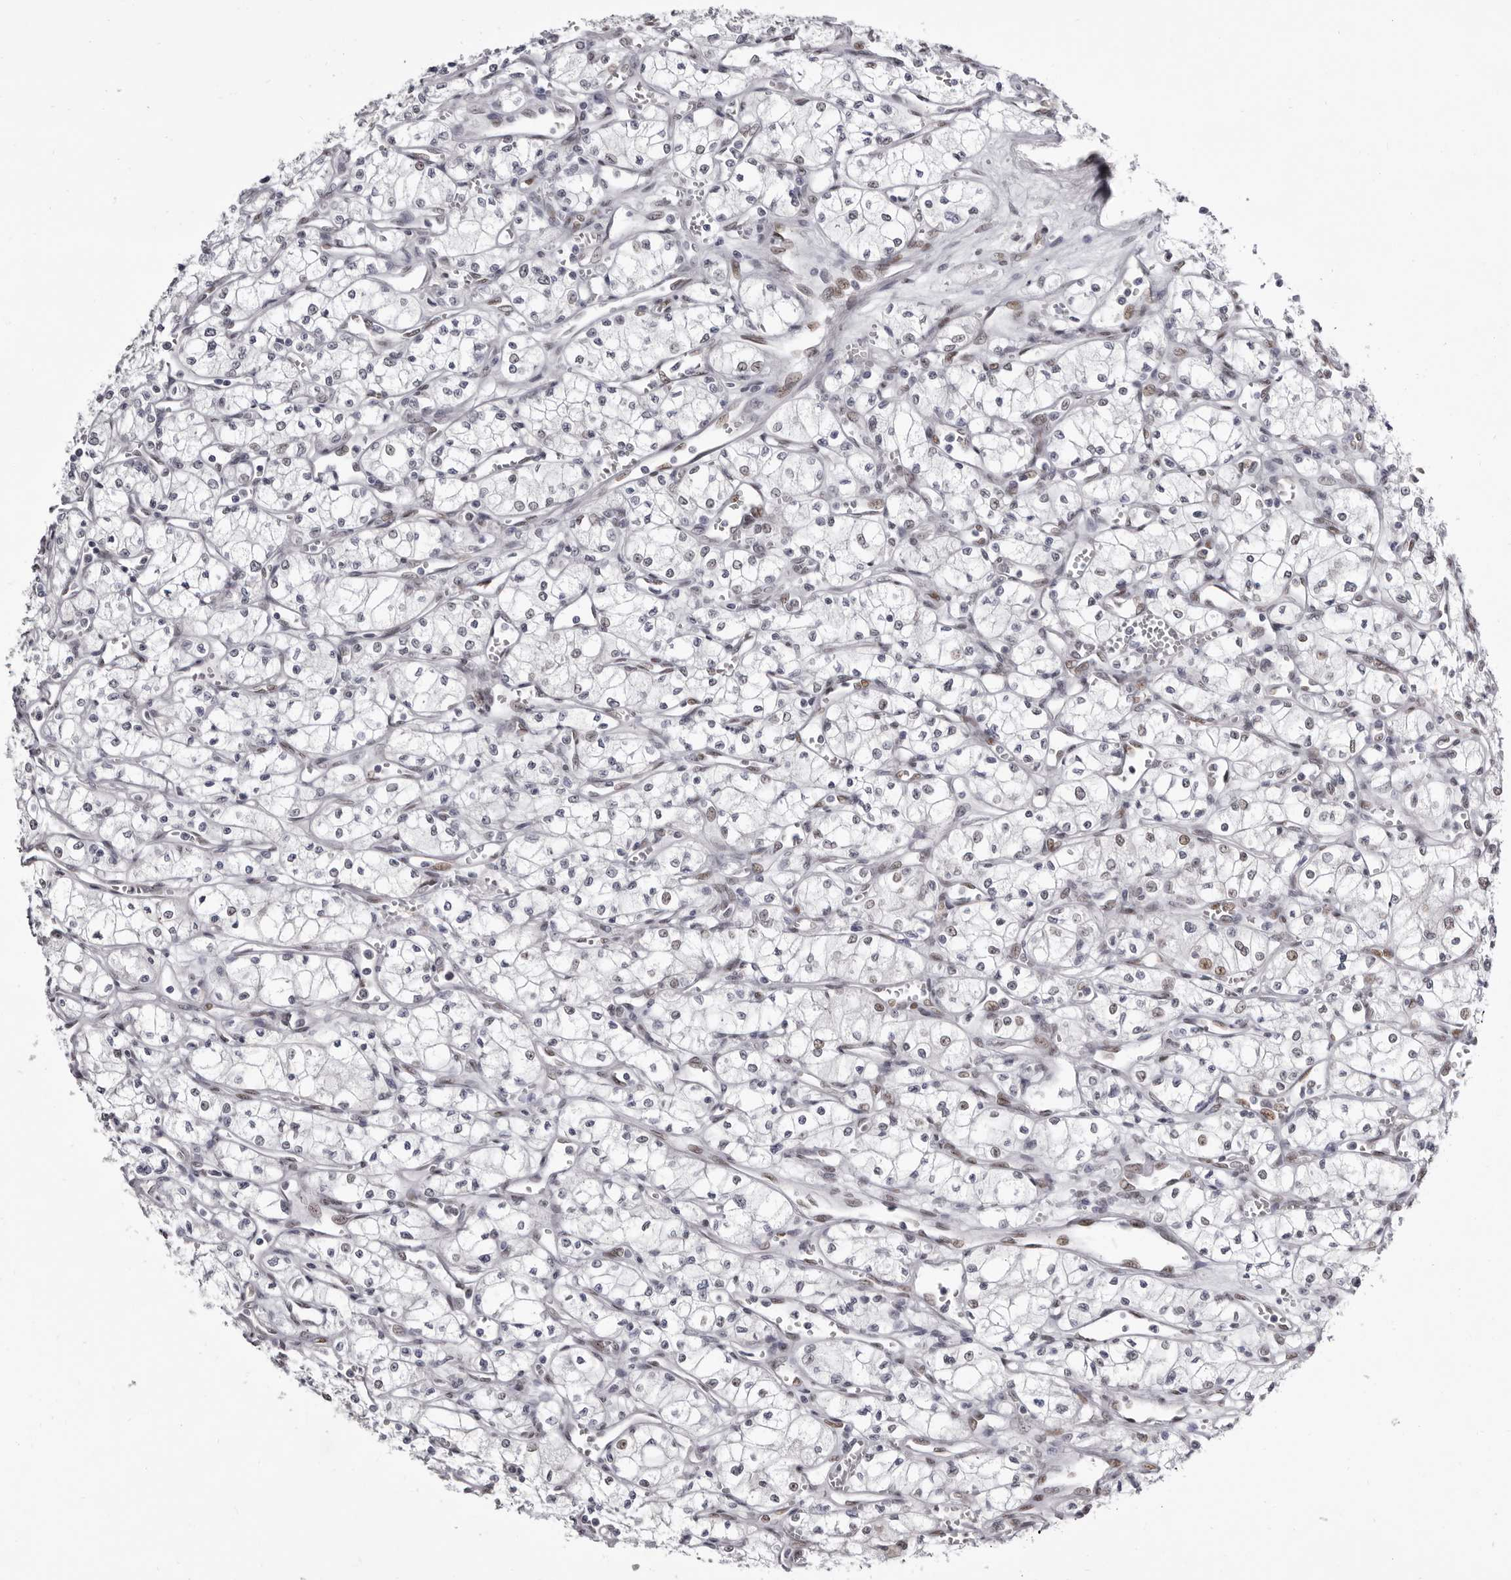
{"staining": {"intensity": "negative", "quantity": "none", "location": "none"}, "tissue": "renal cancer", "cell_type": "Tumor cells", "image_type": "cancer", "snomed": [{"axis": "morphology", "description": "Adenocarcinoma, NOS"}, {"axis": "topography", "description": "Kidney"}], "caption": "IHC of human renal cancer shows no expression in tumor cells. (Brightfield microscopy of DAB immunohistochemistry at high magnification).", "gene": "ZNF326", "patient": {"sex": "male", "age": 59}}